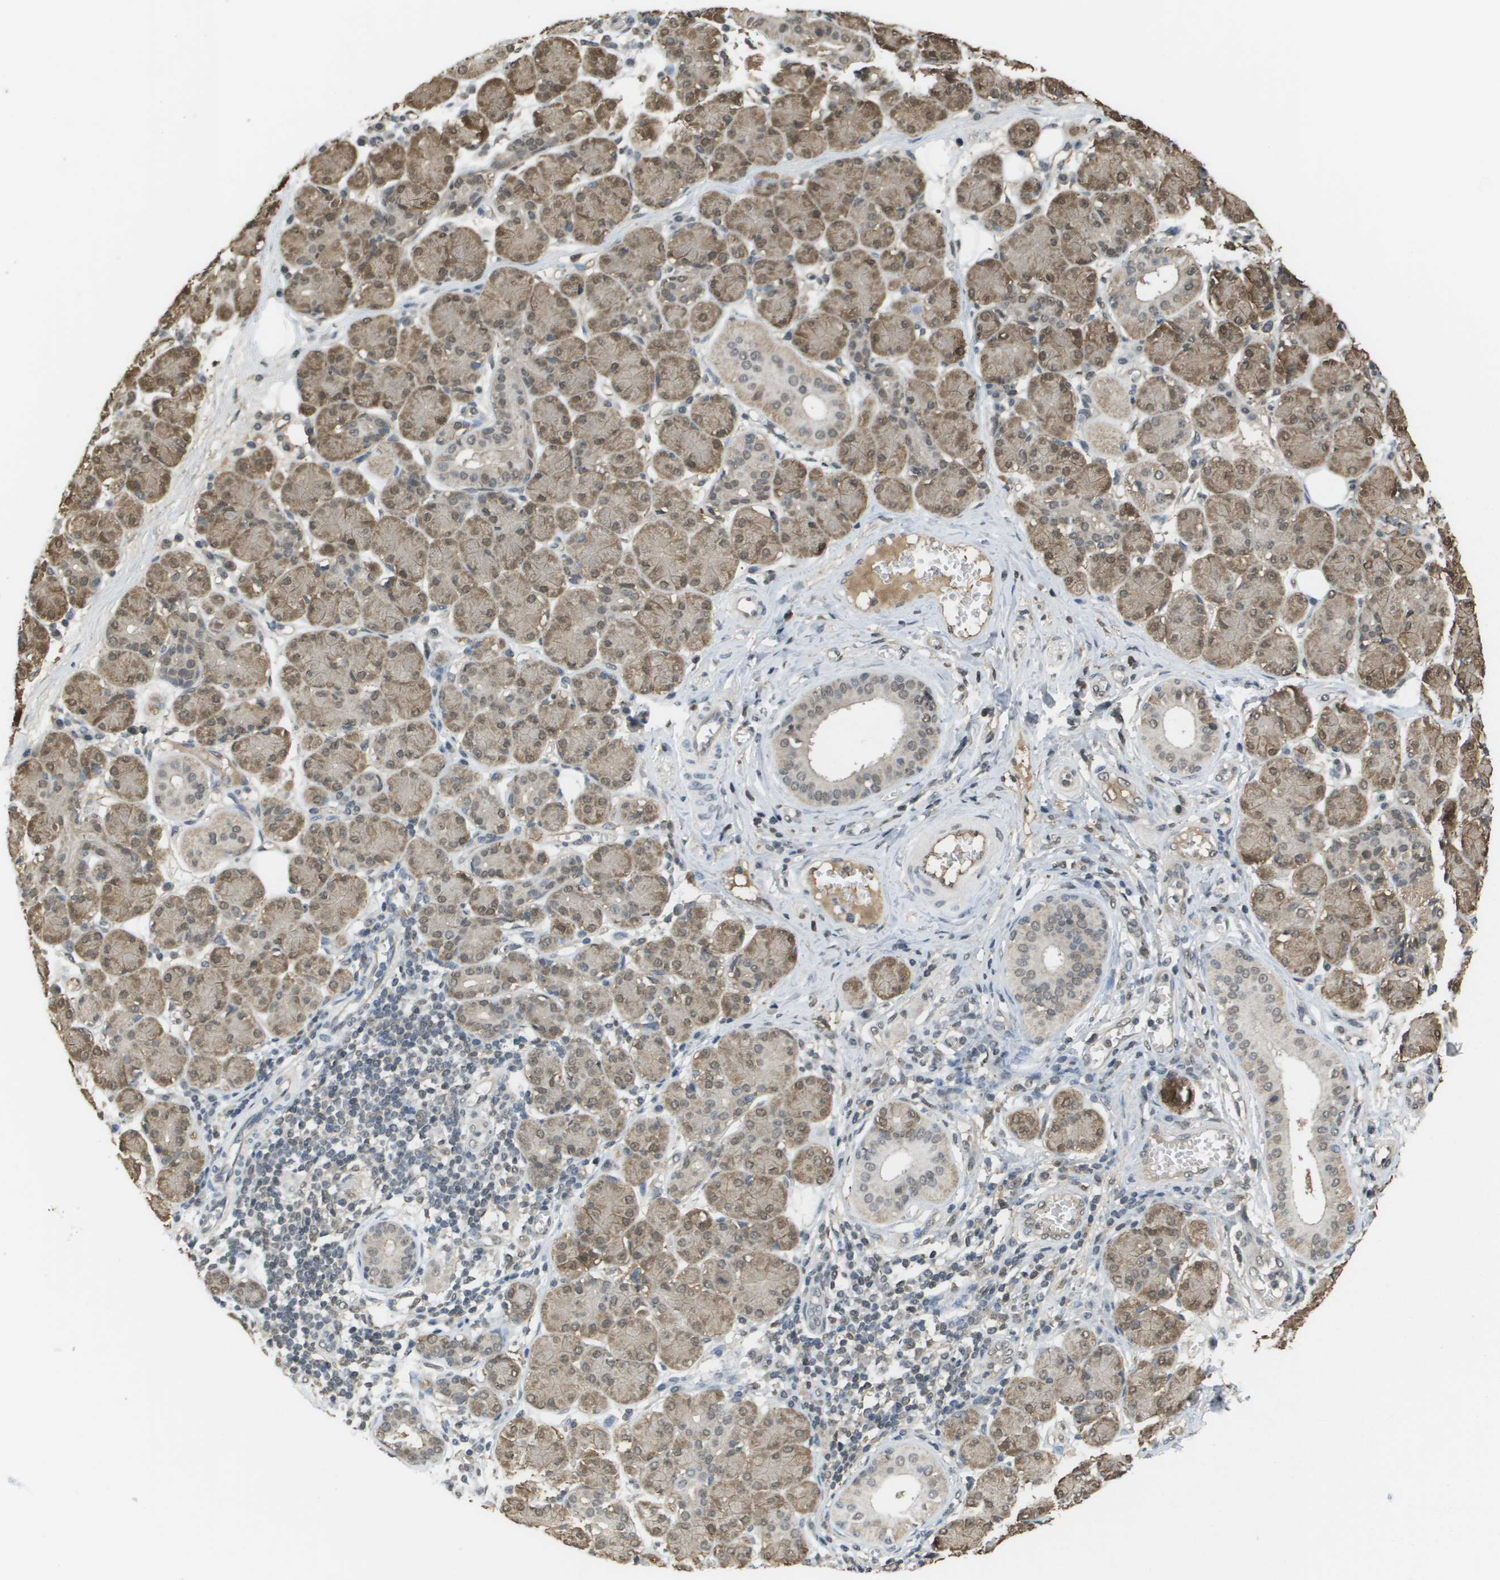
{"staining": {"intensity": "moderate", "quantity": ">75%", "location": "cytoplasmic/membranous,nuclear"}, "tissue": "salivary gland", "cell_type": "Glandular cells", "image_type": "normal", "snomed": [{"axis": "morphology", "description": "Normal tissue, NOS"}, {"axis": "morphology", "description": "Inflammation, NOS"}, {"axis": "topography", "description": "Lymph node"}, {"axis": "topography", "description": "Salivary gland"}], "caption": "This micrograph shows immunohistochemistry staining of normal human salivary gland, with medium moderate cytoplasmic/membranous,nuclear positivity in about >75% of glandular cells.", "gene": "NDRG2", "patient": {"sex": "male", "age": 3}}